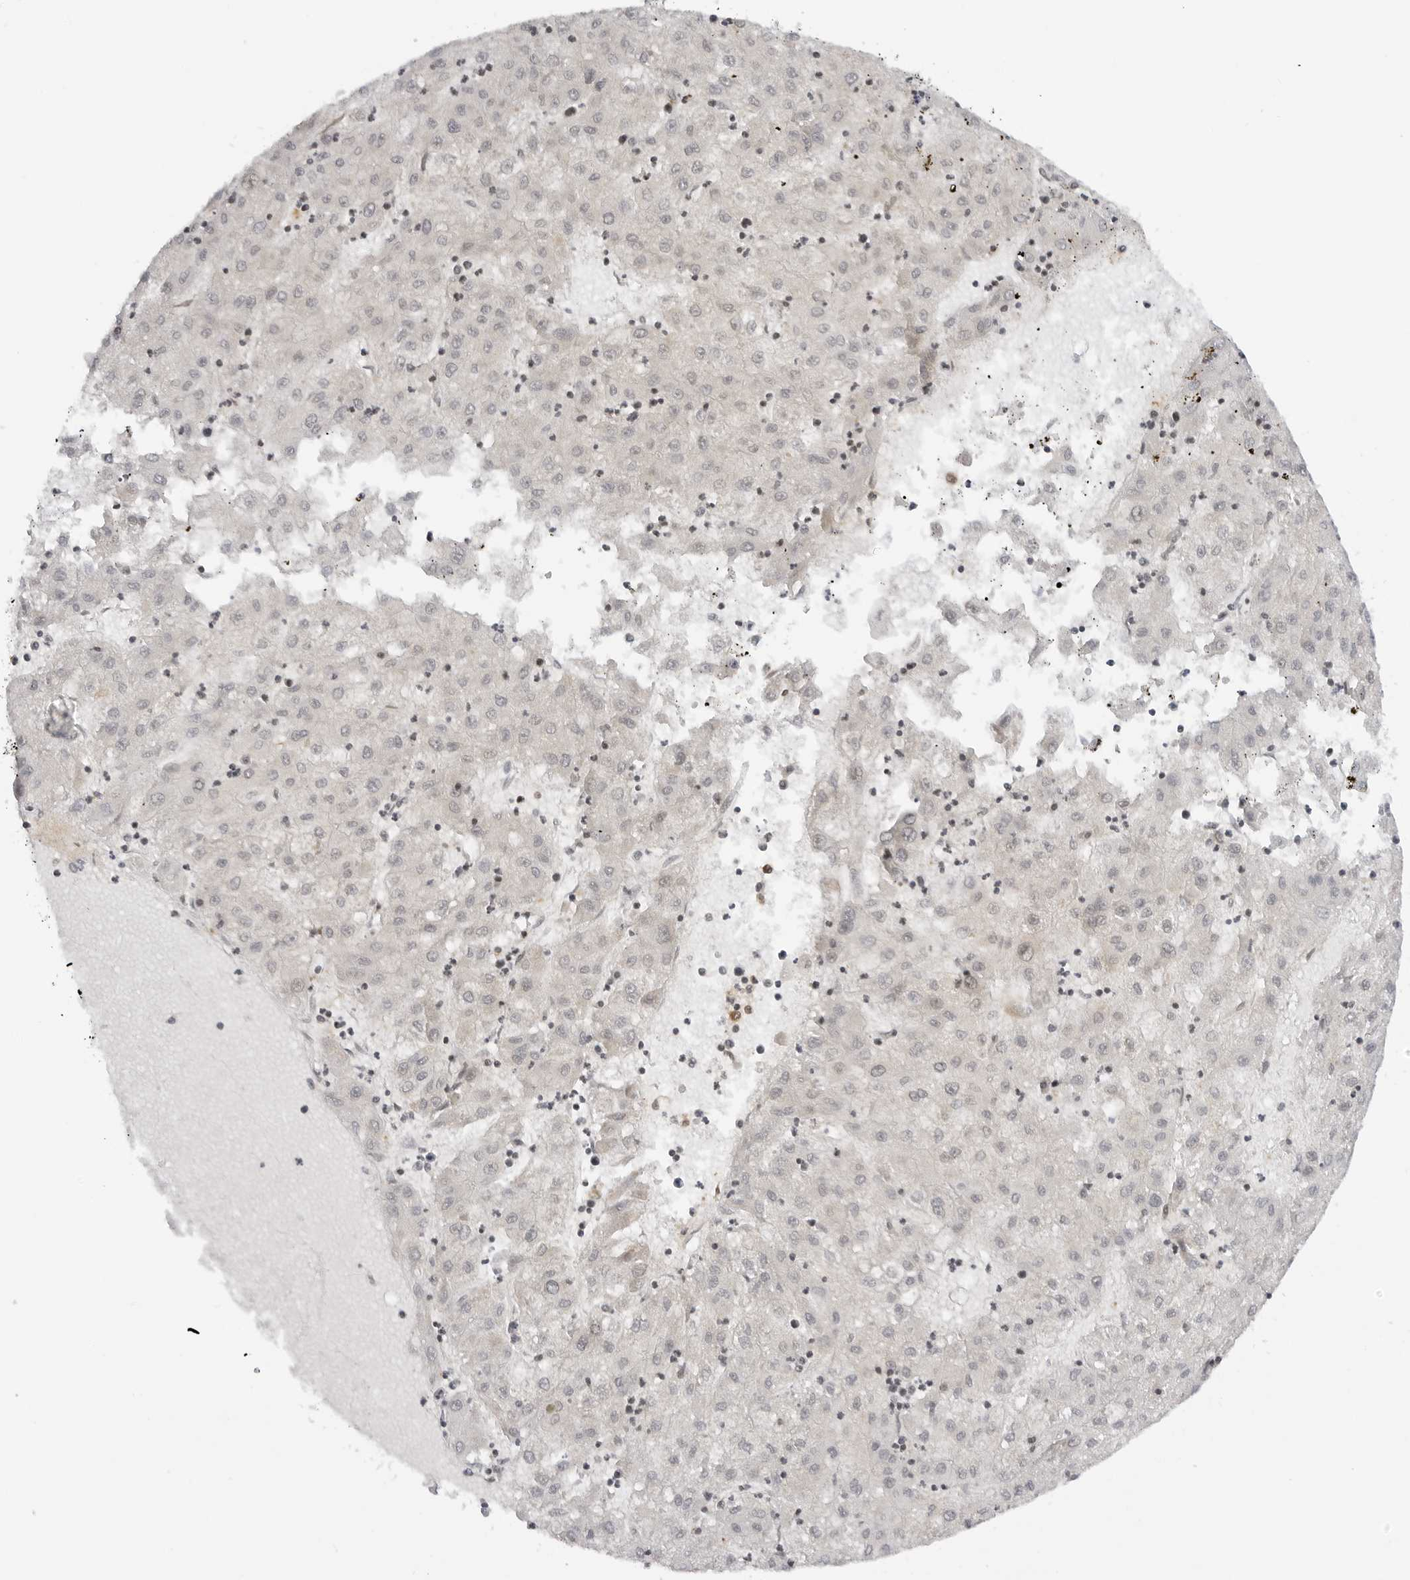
{"staining": {"intensity": "negative", "quantity": "none", "location": "none"}, "tissue": "liver cancer", "cell_type": "Tumor cells", "image_type": "cancer", "snomed": [{"axis": "morphology", "description": "Carcinoma, Hepatocellular, NOS"}, {"axis": "topography", "description": "Liver"}], "caption": "The immunohistochemistry histopathology image has no significant positivity in tumor cells of liver hepatocellular carcinoma tissue.", "gene": "MAP2K5", "patient": {"sex": "male", "age": 72}}